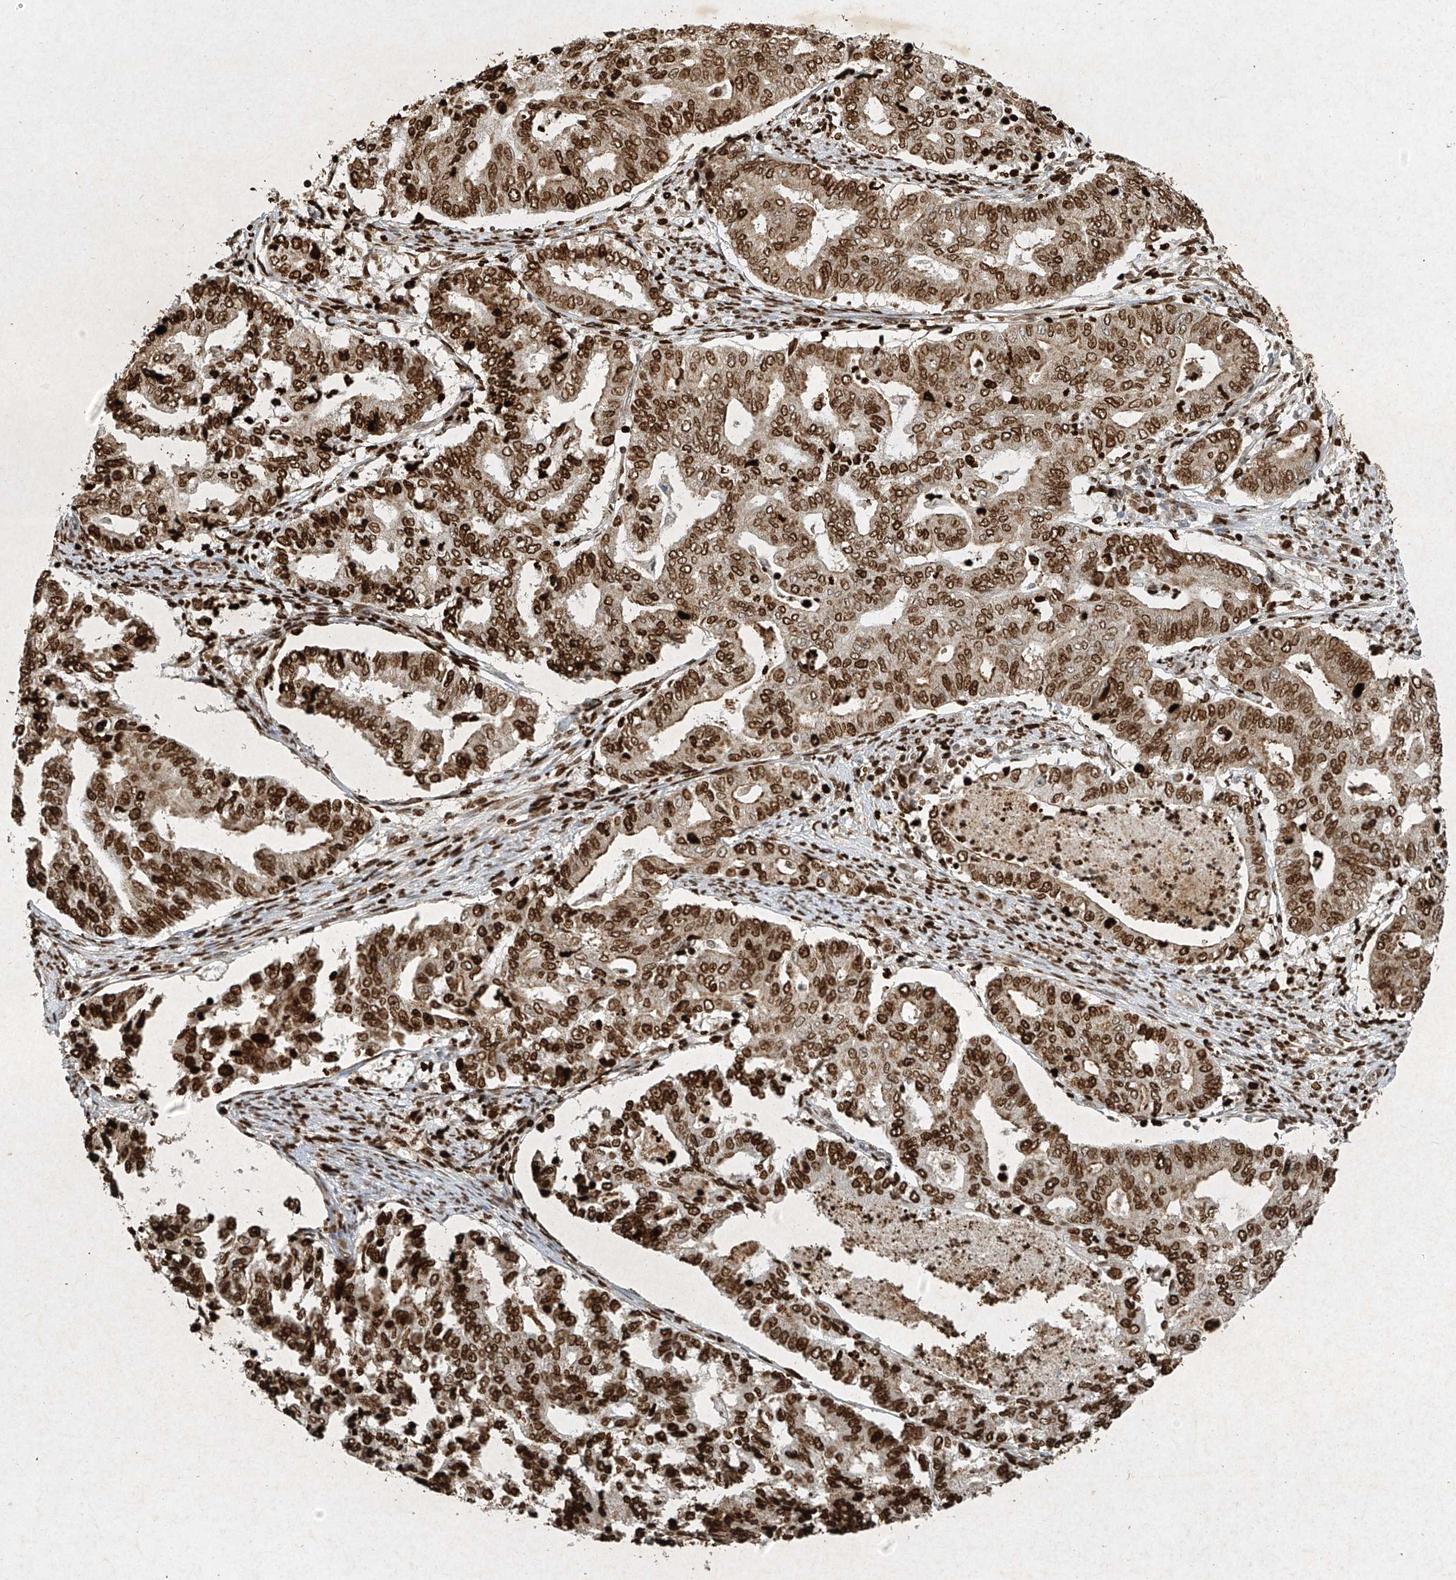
{"staining": {"intensity": "strong", "quantity": ">75%", "location": "nuclear"}, "tissue": "endometrial cancer", "cell_type": "Tumor cells", "image_type": "cancer", "snomed": [{"axis": "morphology", "description": "Adenocarcinoma, NOS"}, {"axis": "topography", "description": "Endometrium"}], "caption": "The histopathology image reveals staining of endometrial cancer (adenocarcinoma), revealing strong nuclear protein expression (brown color) within tumor cells.", "gene": "ATRIP", "patient": {"sex": "female", "age": 79}}